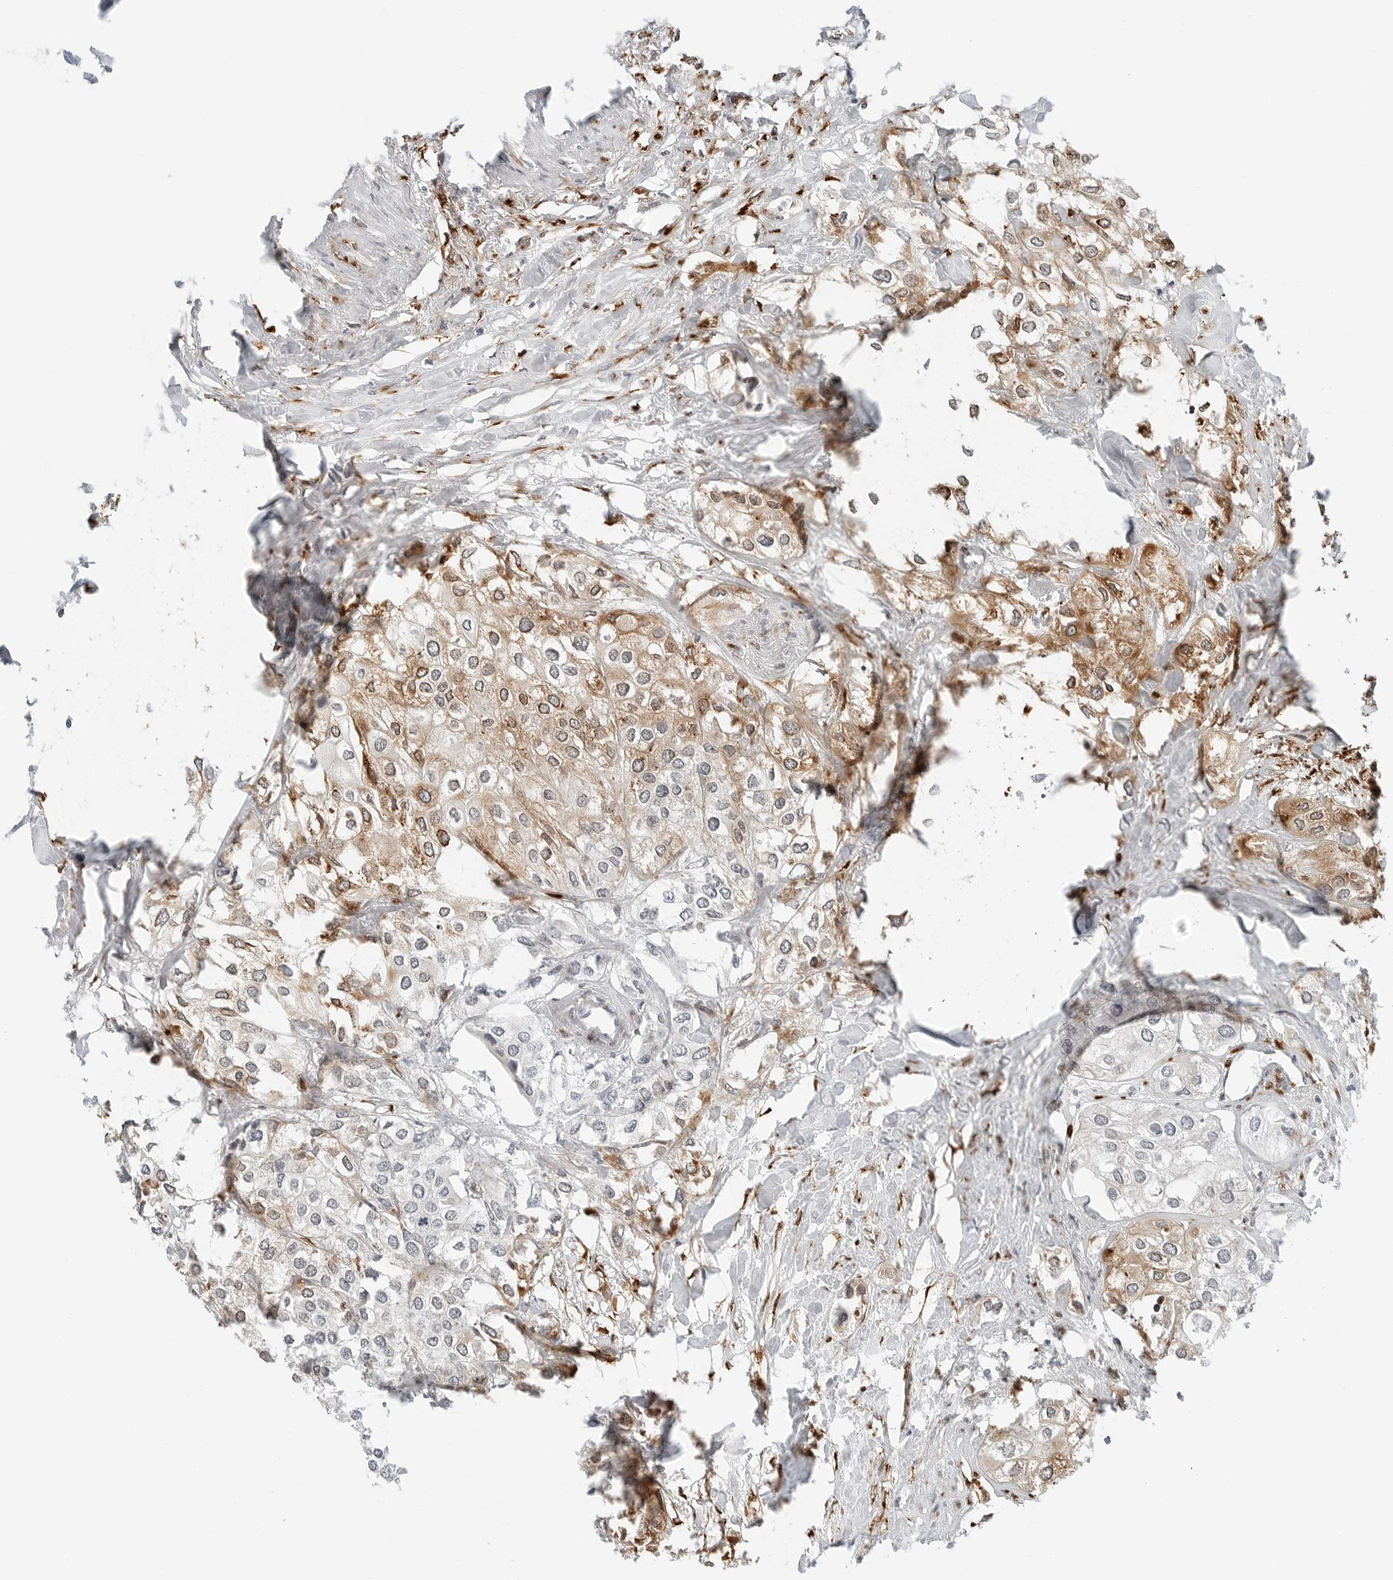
{"staining": {"intensity": "moderate", "quantity": "25%-75%", "location": "cytoplasmic/membranous"}, "tissue": "urothelial cancer", "cell_type": "Tumor cells", "image_type": "cancer", "snomed": [{"axis": "morphology", "description": "Urothelial carcinoma, High grade"}, {"axis": "topography", "description": "Urinary bladder"}], "caption": "Protein analysis of urothelial carcinoma (high-grade) tissue demonstrates moderate cytoplasmic/membranous staining in about 25%-75% of tumor cells.", "gene": "P4HA2", "patient": {"sex": "male", "age": 64}}